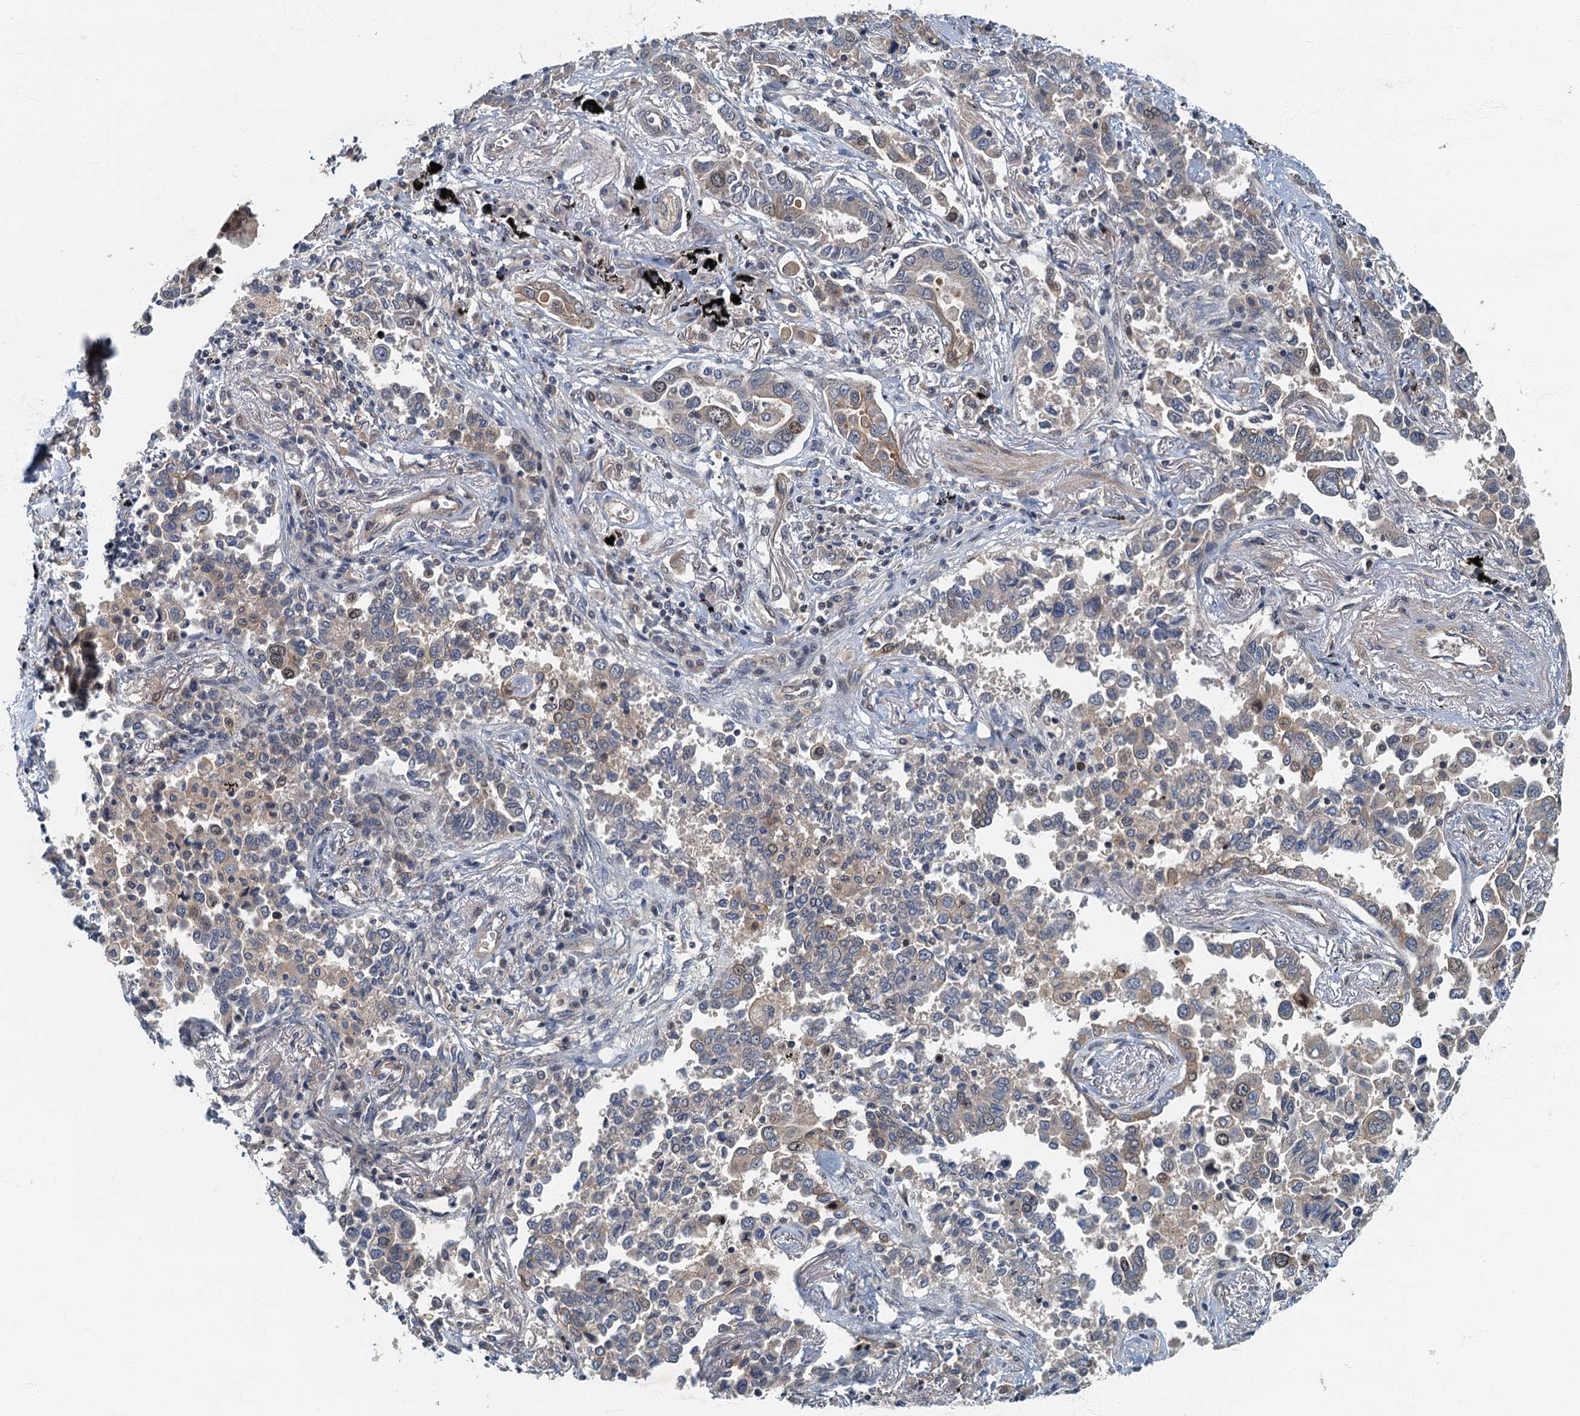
{"staining": {"intensity": "weak", "quantity": "<25%", "location": "cytoplasmic/membranous"}, "tissue": "lung cancer", "cell_type": "Tumor cells", "image_type": "cancer", "snomed": [{"axis": "morphology", "description": "Adenocarcinoma, NOS"}, {"axis": "topography", "description": "Lung"}], "caption": "An image of lung adenocarcinoma stained for a protein demonstrates no brown staining in tumor cells.", "gene": "CKAP2L", "patient": {"sex": "male", "age": 67}}